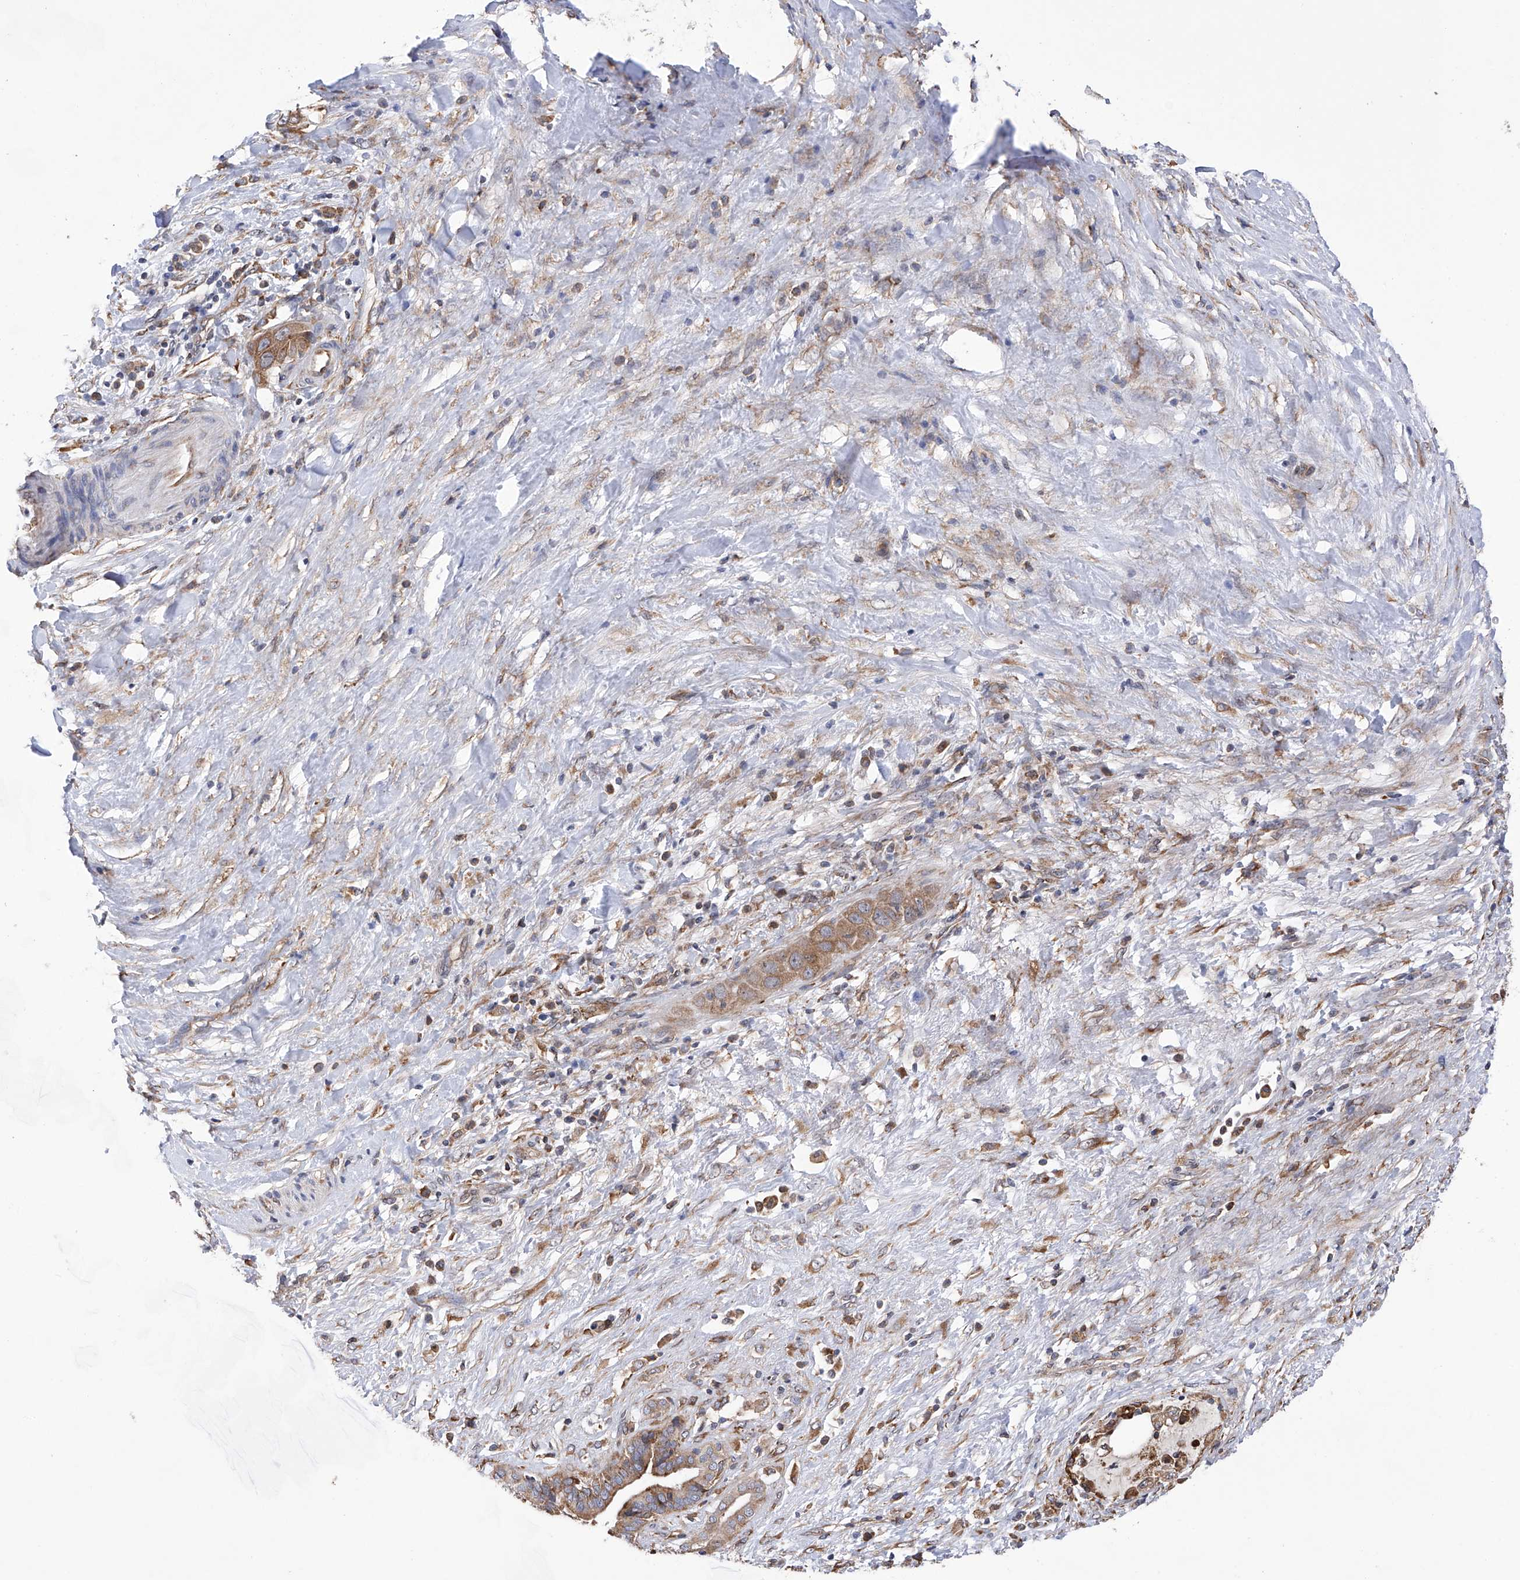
{"staining": {"intensity": "moderate", "quantity": ">75%", "location": "cytoplasmic/membranous"}, "tissue": "liver cancer", "cell_type": "Tumor cells", "image_type": "cancer", "snomed": [{"axis": "morphology", "description": "Cholangiocarcinoma"}, {"axis": "topography", "description": "Liver"}], "caption": "A photomicrograph of human liver cholangiocarcinoma stained for a protein reveals moderate cytoplasmic/membranous brown staining in tumor cells.", "gene": "DNAH8", "patient": {"sex": "female", "age": 52}}